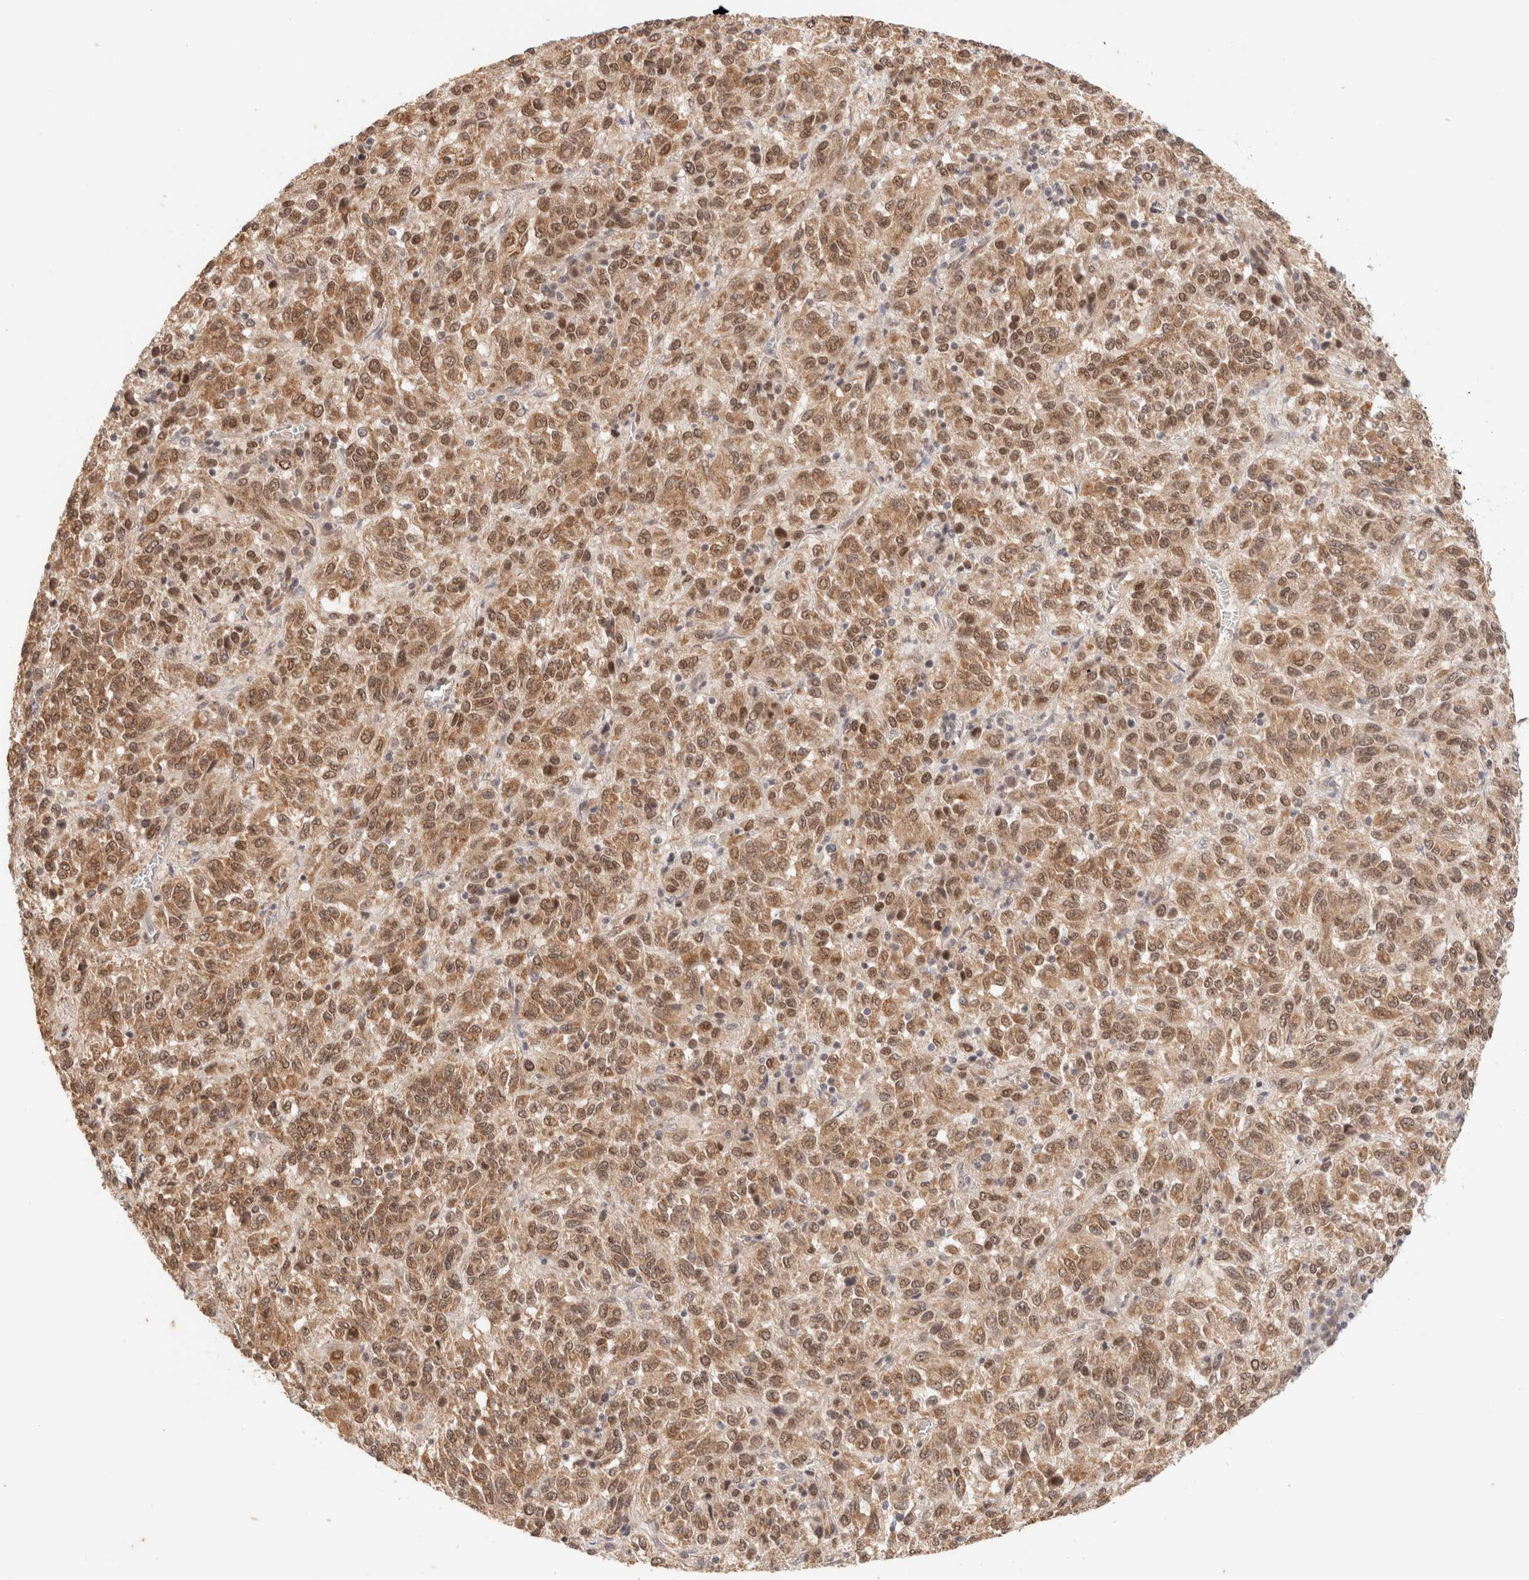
{"staining": {"intensity": "moderate", "quantity": ">75%", "location": "cytoplasmic/membranous,nuclear"}, "tissue": "melanoma", "cell_type": "Tumor cells", "image_type": "cancer", "snomed": [{"axis": "morphology", "description": "Malignant melanoma, Metastatic site"}, {"axis": "topography", "description": "Lung"}], "caption": "Protein expression analysis of human melanoma reveals moderate cytoplasmic/membranous and nuclear positivity in approximately >75% of tumor cells.", "gene": "BRPF3", "patient": {"sex": "male", "age": 64}}